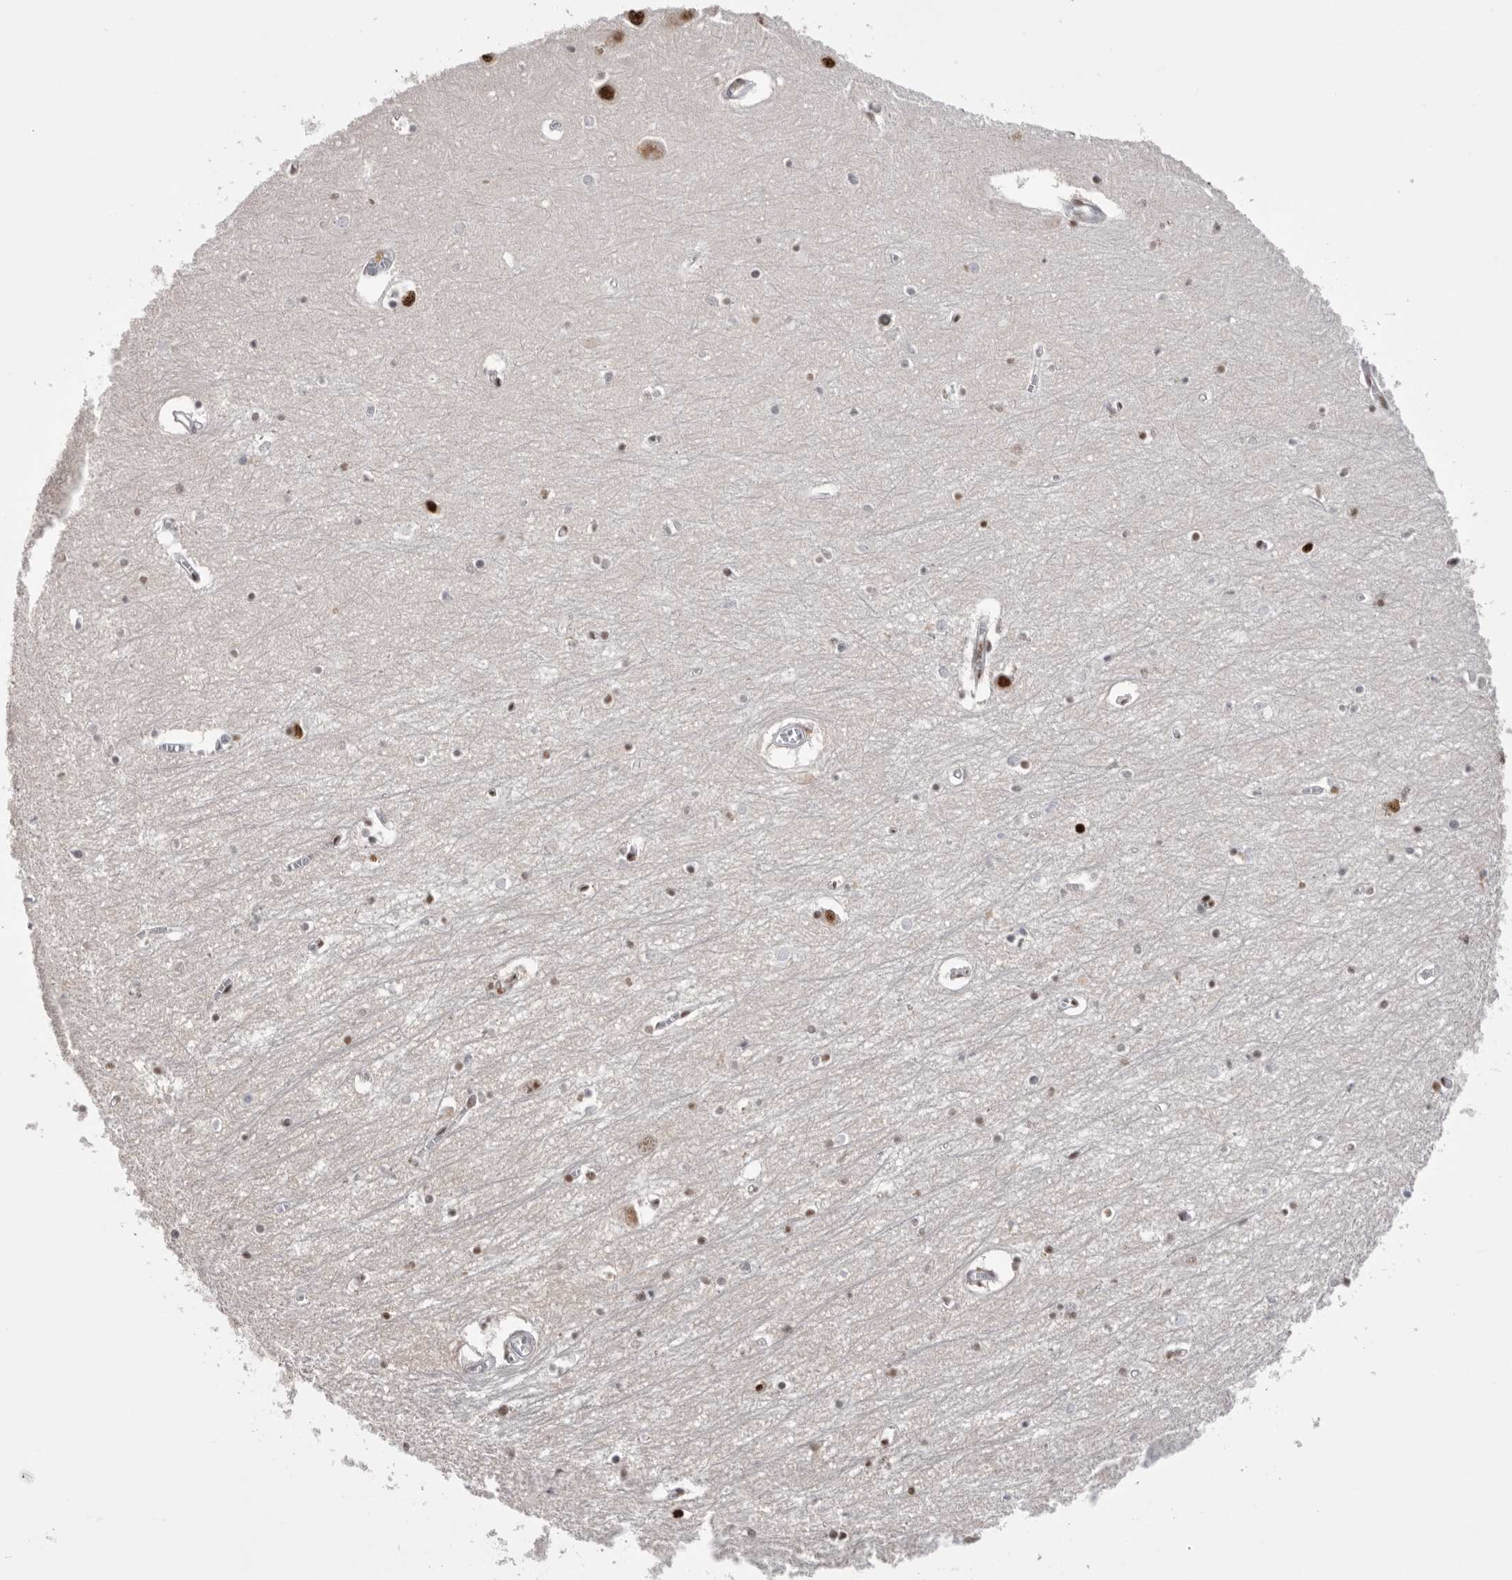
{"staining": {"intensity": "strong", "quantity": "<25%", "location": "nuclear"}, "tissue": "hippocampus", "cell_type": "Glial cells", "image_type": "normal", "snomed": [{"axis": "morphology", "description": "Normal tissue, NOS"}, {"axis": "topography", "description": "Hippocampus"}], "caption": "Immunohistochemistry (DAB) staining of normal human hippocampus reveals strong nuclear protein staining in approximately <25% of glial cells.", "gene": "BCLAF3", "patient": {"sex": "male", "age": 70}}